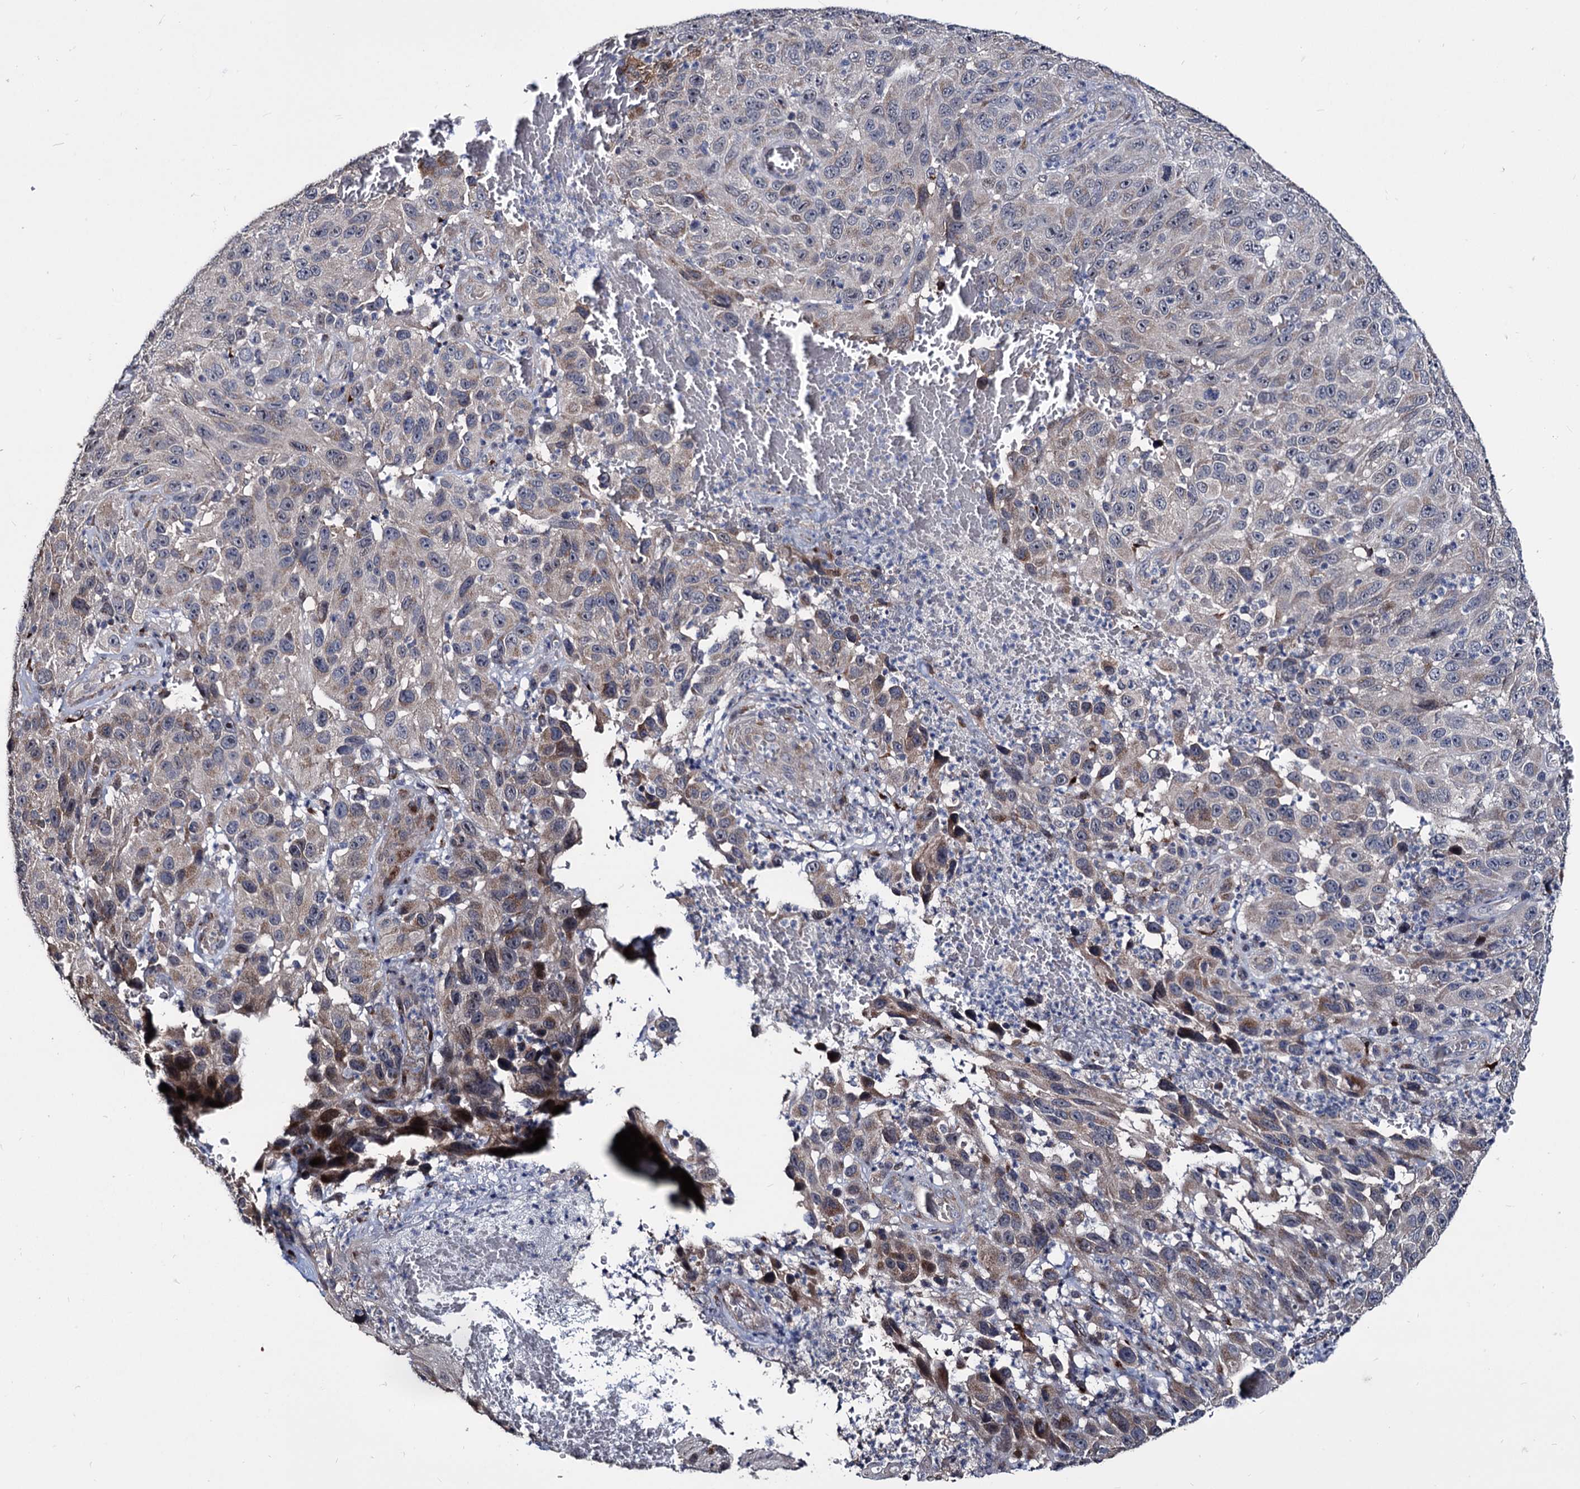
{"staining": {"intensity": "weak", "quantity": "<25%", "location": "cytoplasmic/membranous"}, "tissue": "melanoma", "cell_type": "Tumor cells", "image_type": "cancer", "snomed": [{"axis": "morphology", "description": "Normal tissue, NOS"}, {"axis": "morphology", "description": "Malignant melanoma, NOS"}, {"axis": "topography", "description": "Skin"}], "caption": "Tumor cells show no significant positivity in melanoma. (DAB (3,3'-diaminobenzidine) immunohistochemistry visualized using brightfield microscopy, high magnification).", "gene": "SMAGP", "patient": {"sex": "female", "age": 96}}